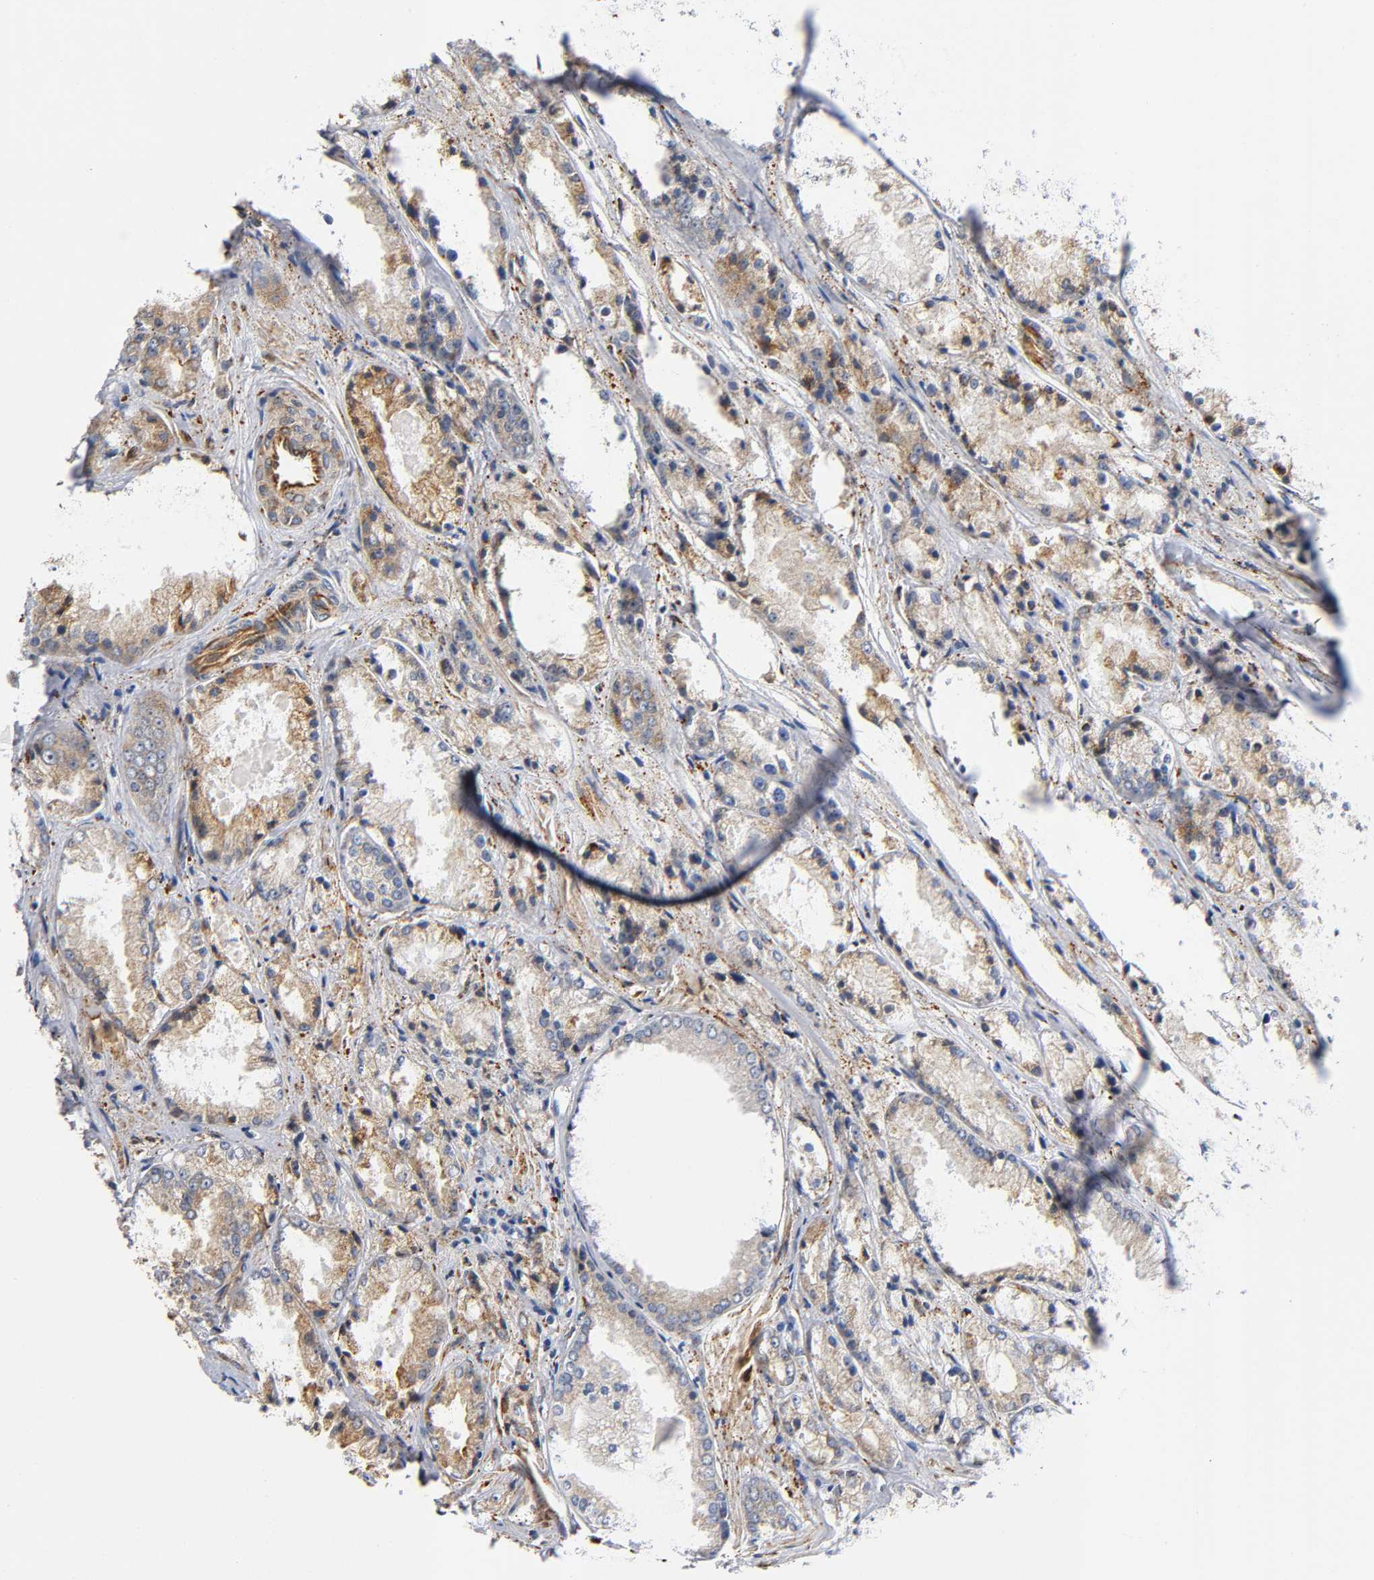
{"staining": {"intensity": "moderate", "quantity": ">75%", "location": "cytoplasmic/membranous"}, "tissue": "prostate cancer", "cell_type": "Tumor cells", "image_type": "cancer", "snomed": [{"axis": "morphology", "description": "Adenocarcinoma, Low grade"}, {"axis": "topography", "description": "Prostate"}], "caption": "Prostate adenocarcinoma (low-grade) stained with a protein marker reveals moderate staining in tumor cells.", "gene": "SOS2", "patient": {"sex": "male", "age": 64}}